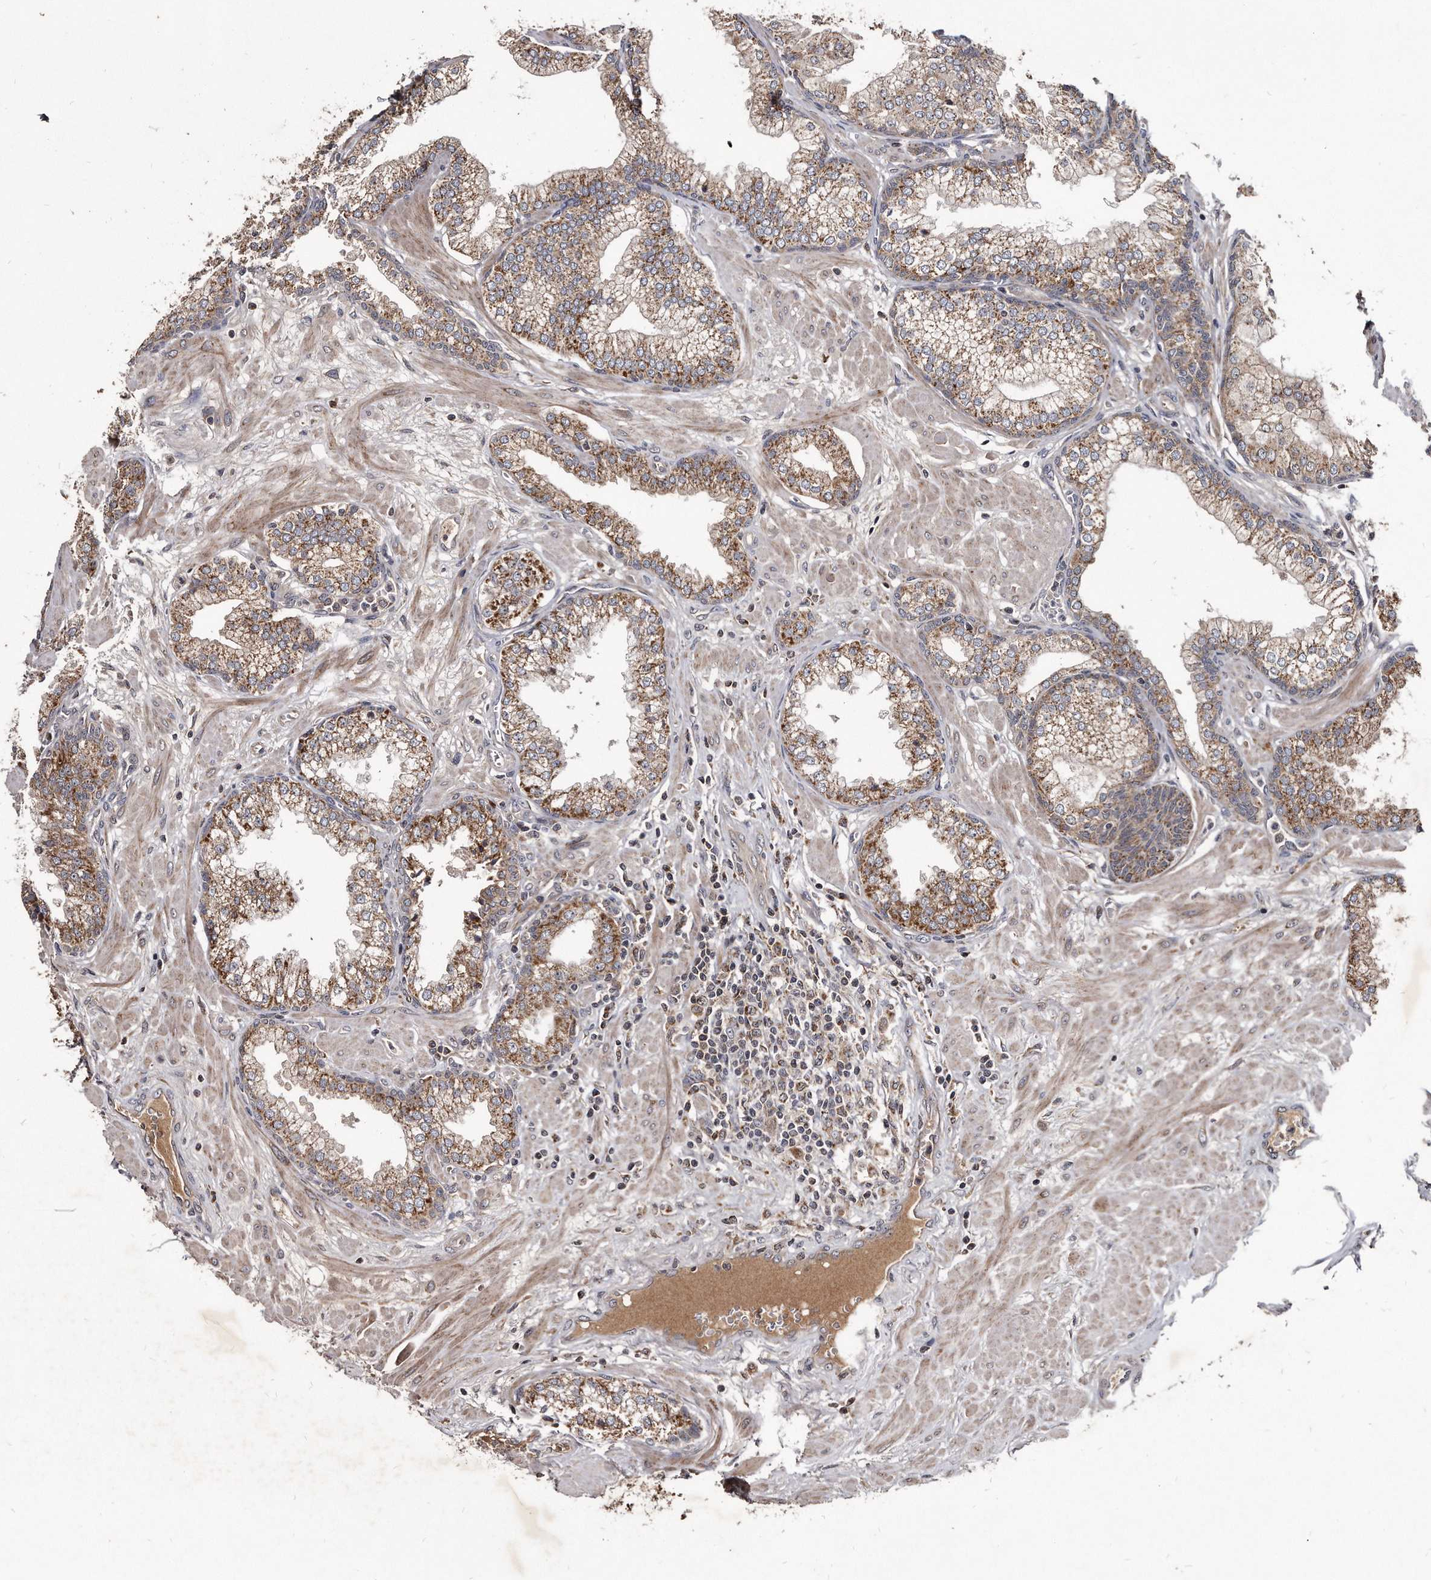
{"staining": {"intensity": "moderate", "quantity": ">75%", "location": "cytoplasmic/membranous"}, "tissue": "prostate", "cell_type": "Glandular cells", "image_type": "normal", "snomed": [{"axis": "morphology", "description": "Normal tissue, NOS"}, {"axis": "morphology", "description": "Urothelial carcinoma, Low grade"}, {"axis": "topography", "description": "Urinary bladder"}, {"axis": "topography", "description": "Prostate"}], "caption": "IHC of unremarkable prostate displays medium levels of moderate cytoplasmic/membranous positivity in approximately >75% of glandular cells.", "gene": "FAM136A", "patient": {"sex": "male", "age": 60}}